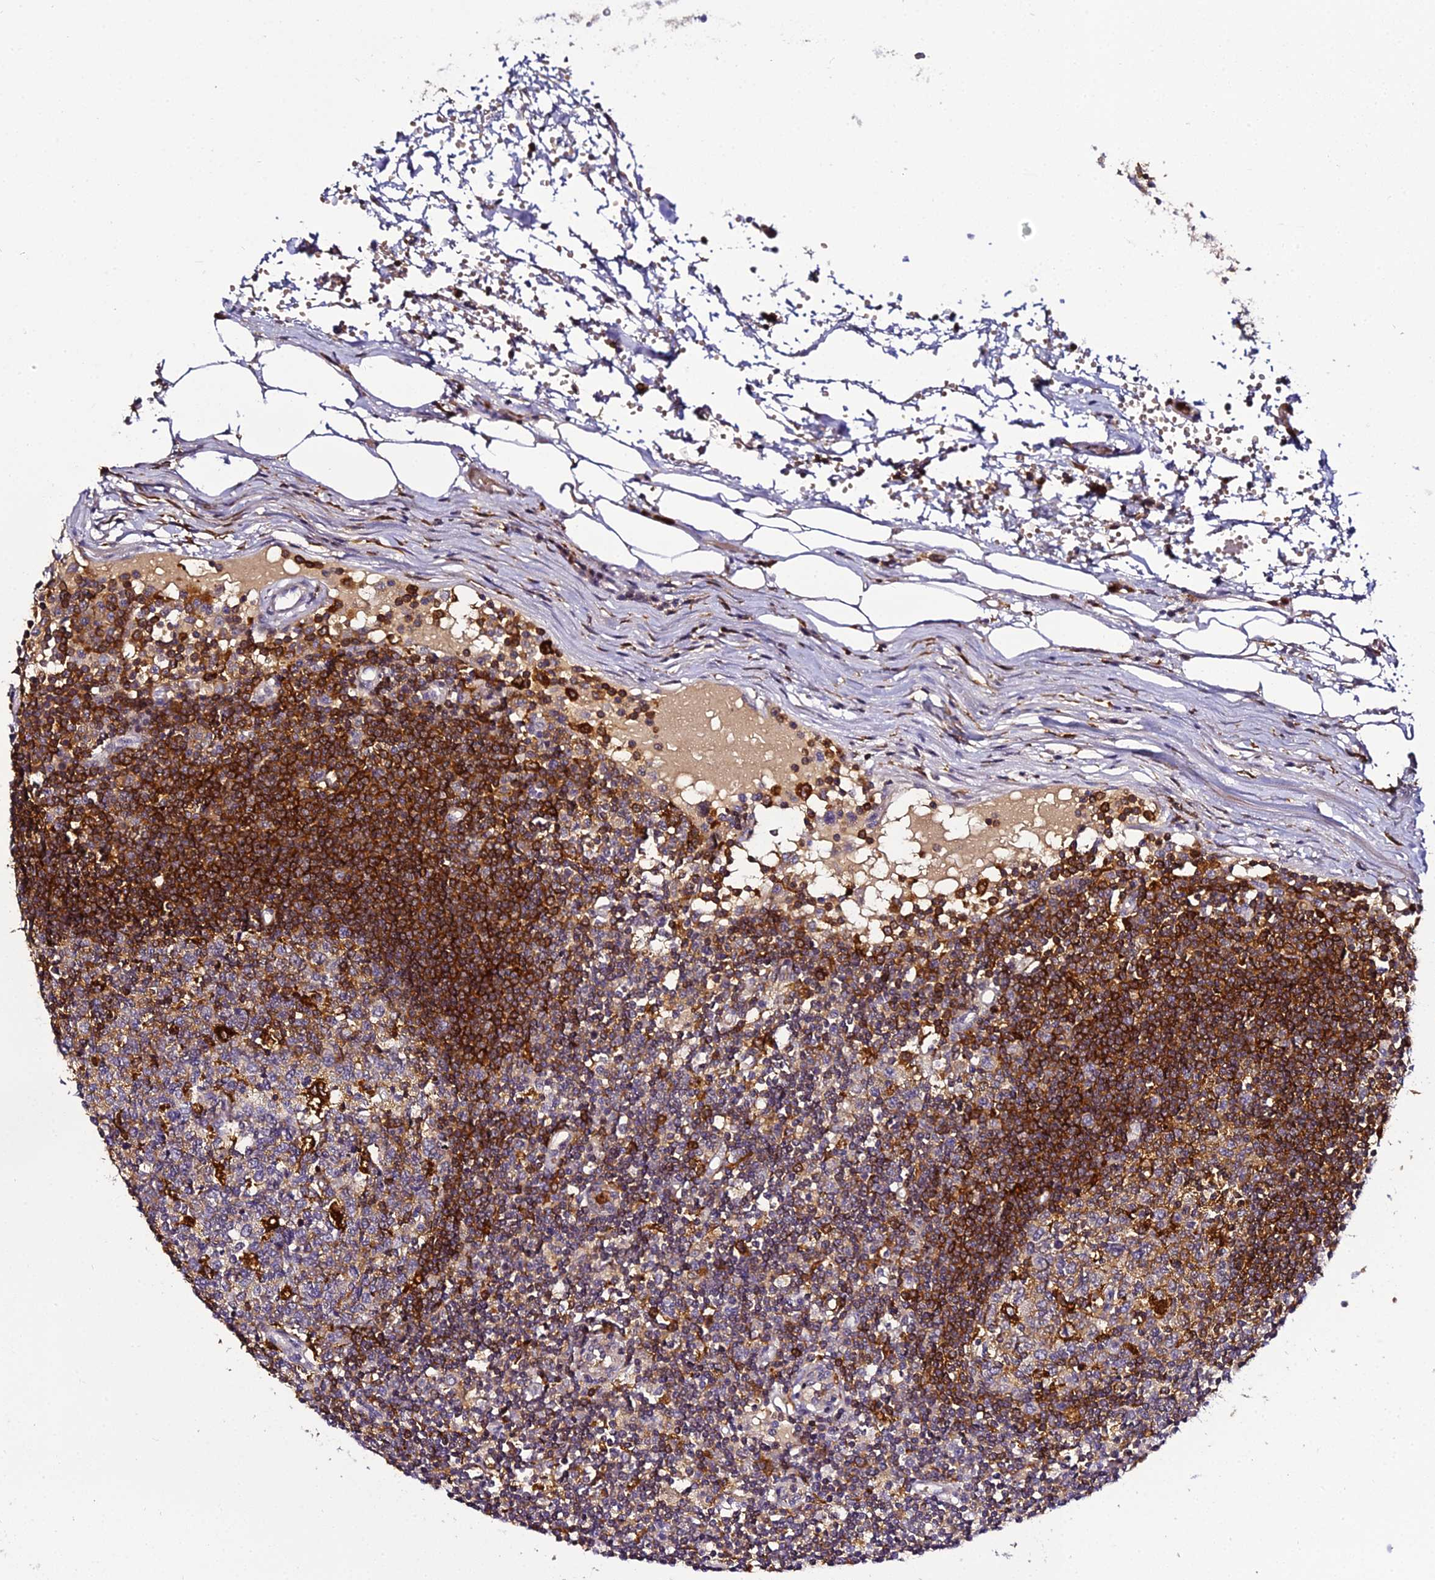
{"staining": {"intensity": "strong", "quantity": "<25%", "location": "cytoplasmic/membranous"}, "tissue": "lymph node", "cell_type": "Germinal center cells", "image_type": "normal", "snomed": [{"axis": "morphology", "description": "Adenocarcinoma, NOS"}, {"axis": "topography", "description": "Lymph node"}], "caption": "A high-resolution photomicrograph shows immunohistochemistry (IHC) staining of normal lymph node, which exhibits strong cytoplasmic/membranous expression in approximately <25% of germinal center cells. (DAB (3,3'-diaminobenzidine) IHC with brightfield microscopy, high magnification).", "gene": "IL4I1", "patient": {"sex": "female", "age": 62}}